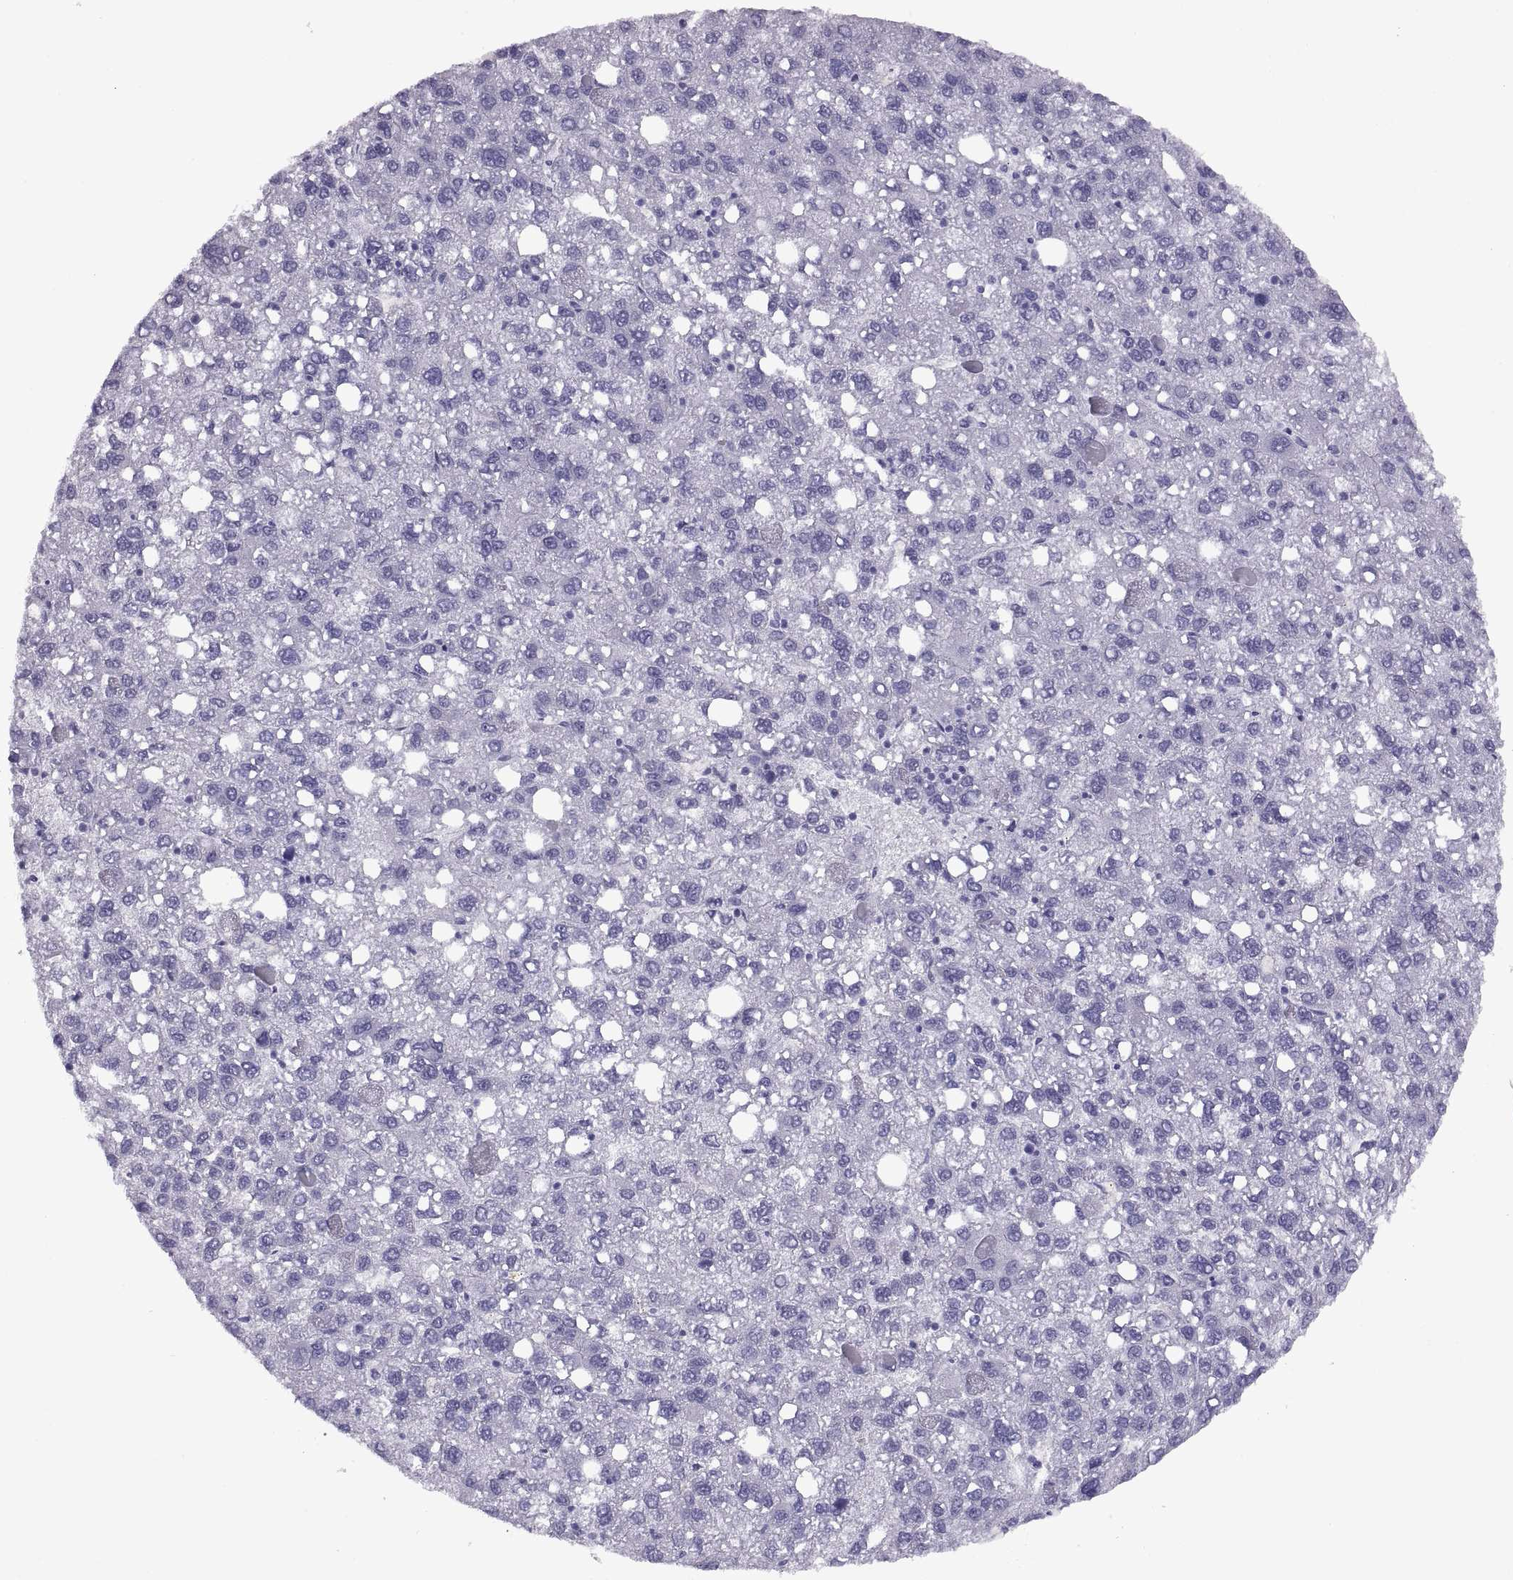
{"staining": {"intensity": "negative", "quantity": "none", "location": "none"}, "tissue": "liver cancer", "cell_type": "Tumor cells", "image_type": "cancer", "snomed": [{"axis": "morphology", "description": "Carcinoma, Hepatocellular, NOS"}, {"axis": "topography", "description": "Liver"}], "caption": "Liver cancer was stained to show a protein in brown. There is no significant expression in tumor cells.", "gene": "RGS20", "patient": {"sex": "female", "age": 82}}